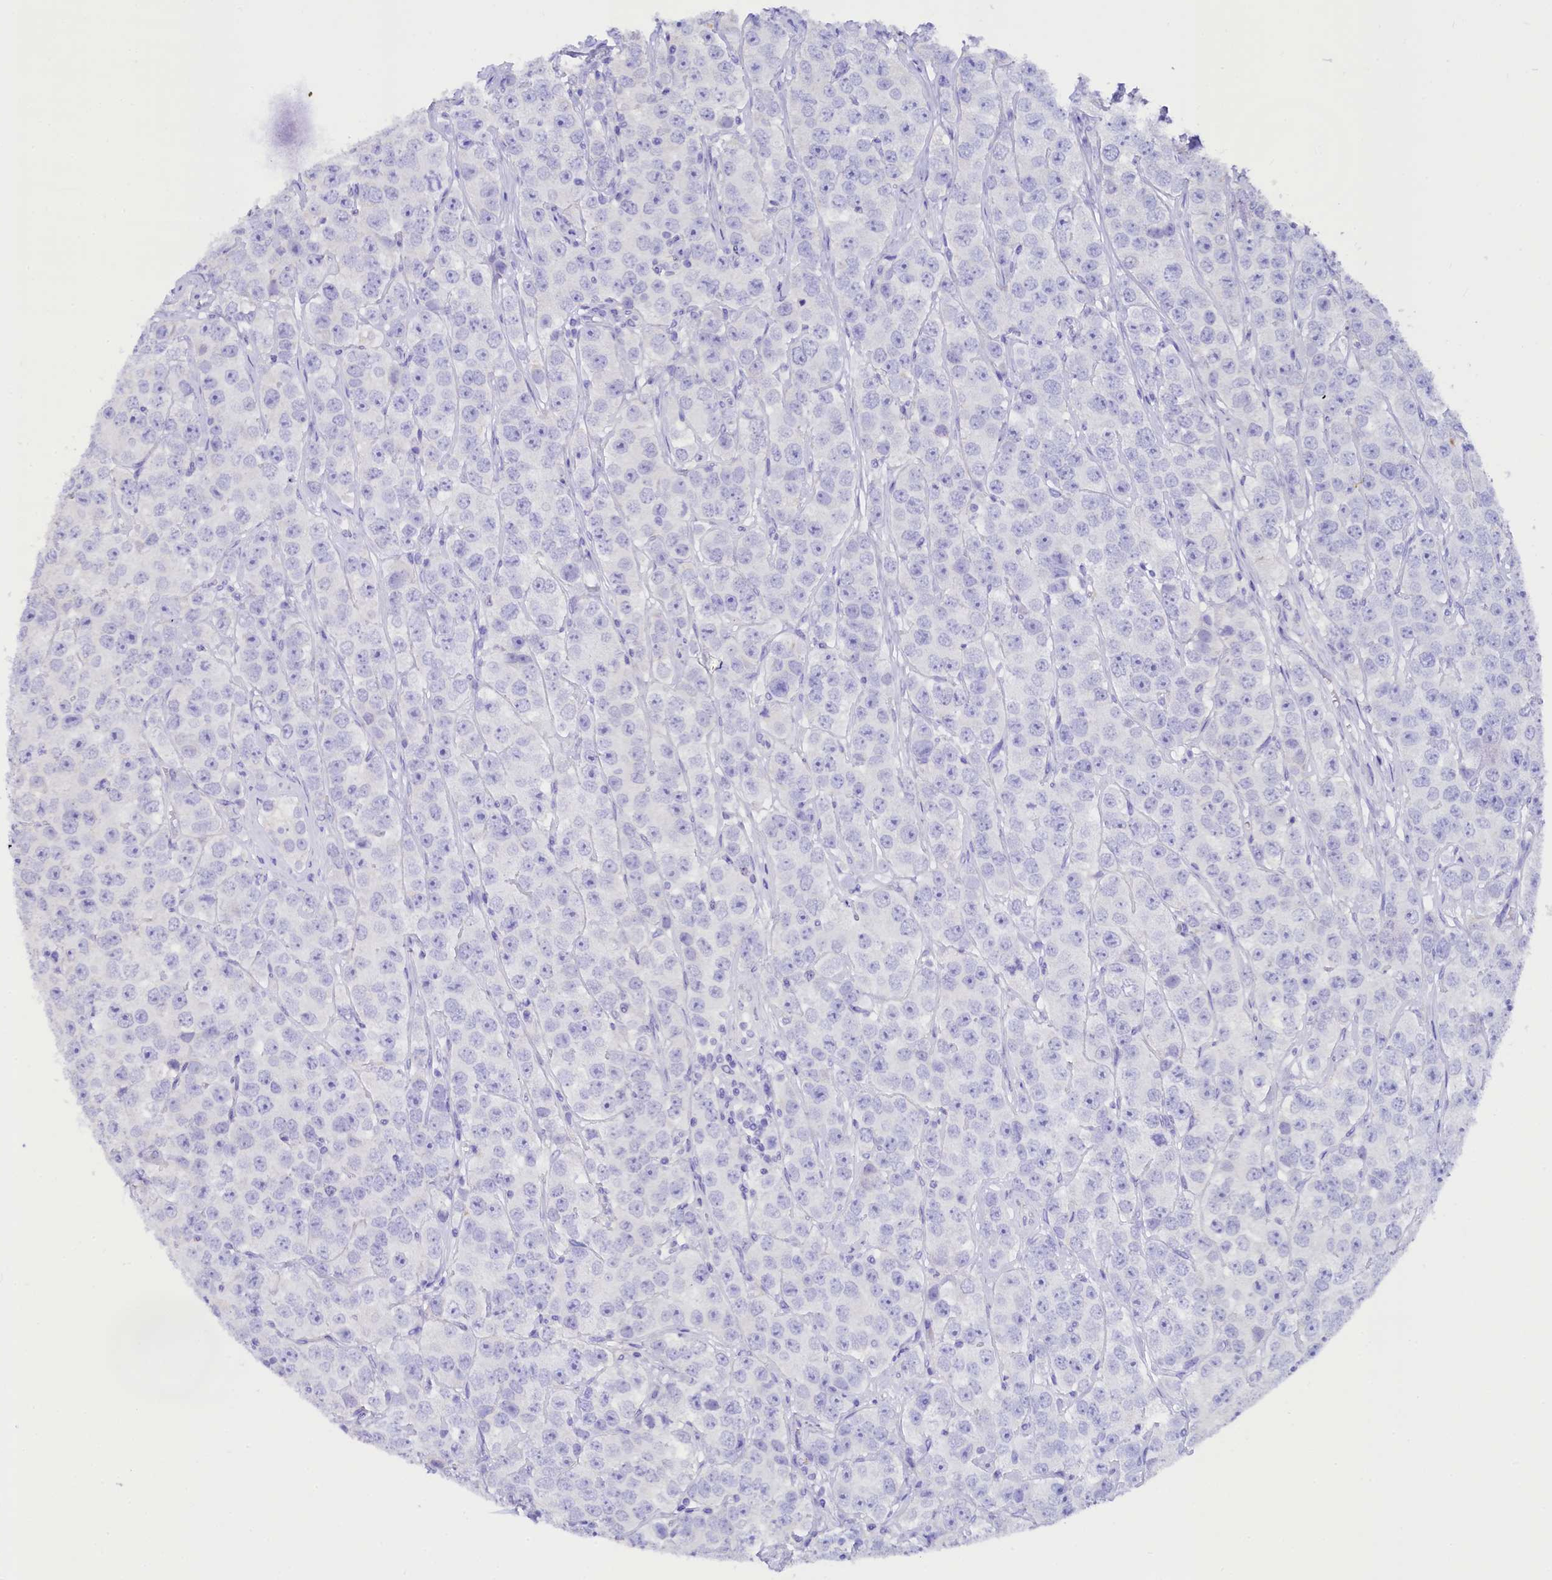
{"staining": {"intensity": "negative", "quantity": "none", "location": "none"}, "tissue": "testis cancer", "cell_type": "Tumor cells", "image_type": "cancer", "snomed": [{"axis": "morphology", "description": "Seminoma, NOS"}, {"axis": "topography", "description": "Testis"}], "caption": "Tumor cells show no significant expression in seminoma (testis).", "gene": "RBP3", "patient": {"sex": "male", "age": 28}}